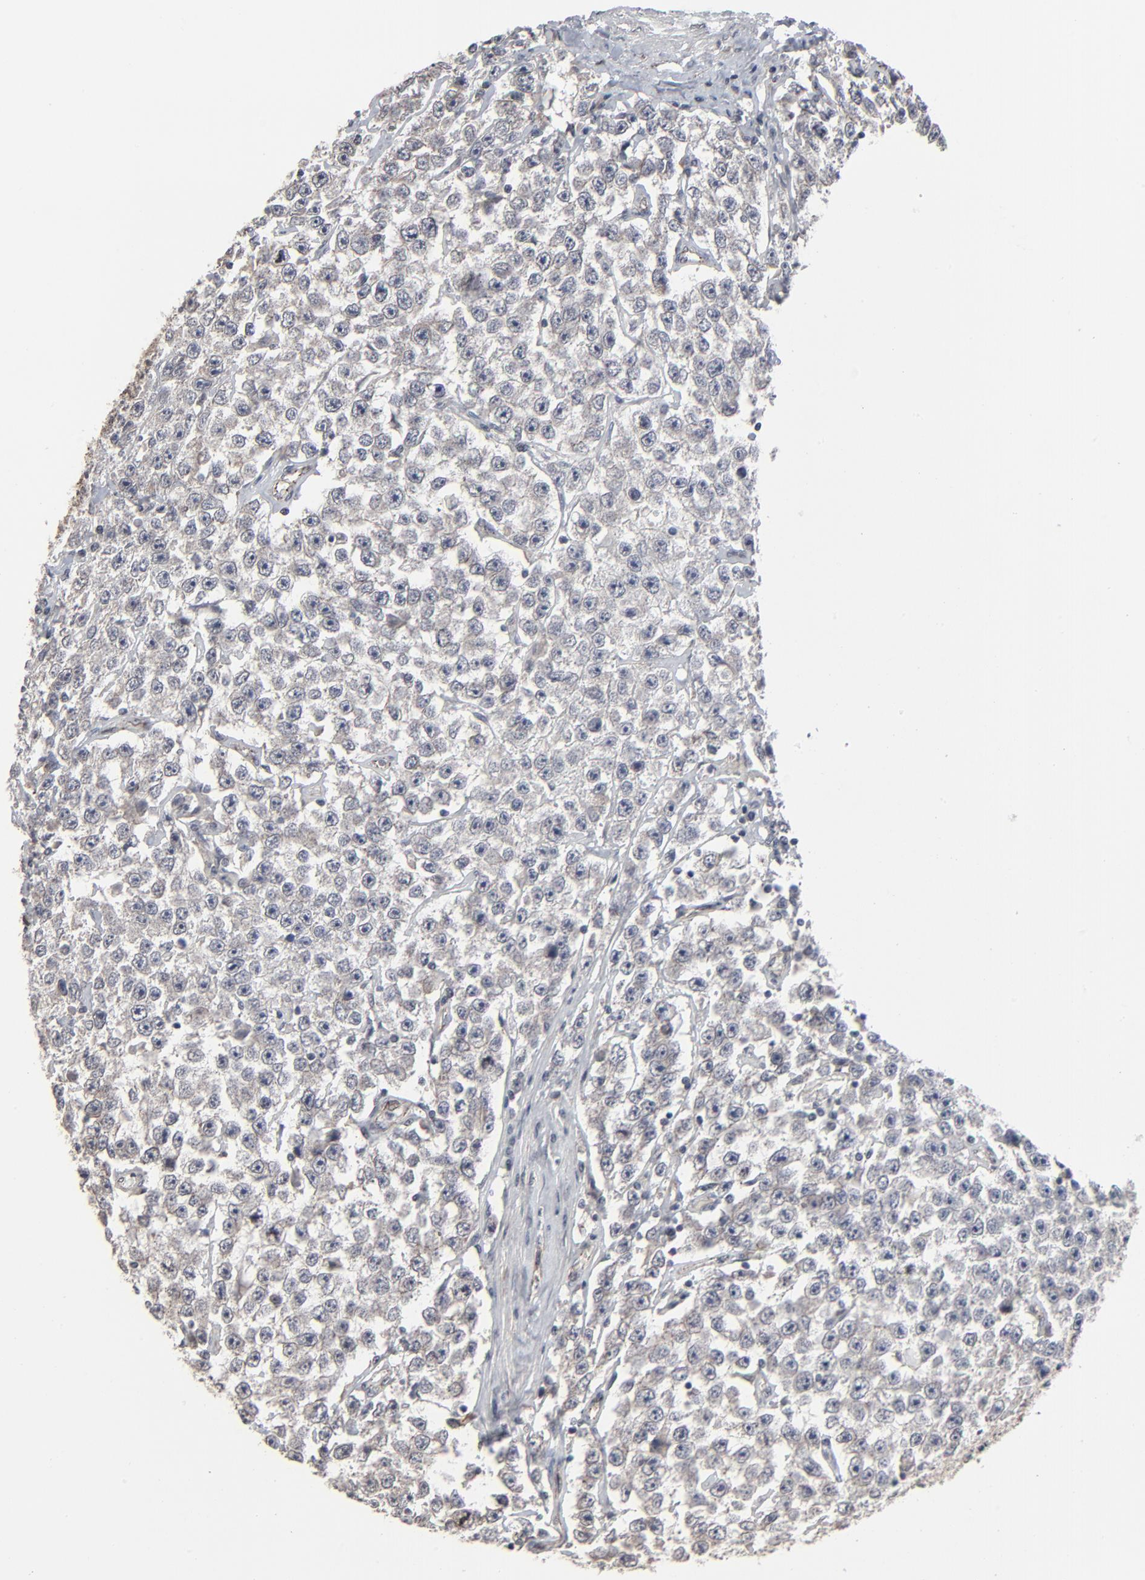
{"staining": {"intensity": "weak", "quantity": ">75%", "location": "cytoplasmic/membranous"}, "tissue": "testis cancer", "cell_type": "Tumor cells", "image_type": "cancer", "snomed": [{"axis": "morphology", "description": "Seminoma, NOS"}, {"axis": "topography", "description": "Testis"}], "caption": "About >75% of tumor cells in human testis seminoma display weak cytoplasmic/membranous protein positivity as visualized by brown immunohistochemical staining.", "gene": "CTNND1", "patient": {"sex": "male", "age": 52}}